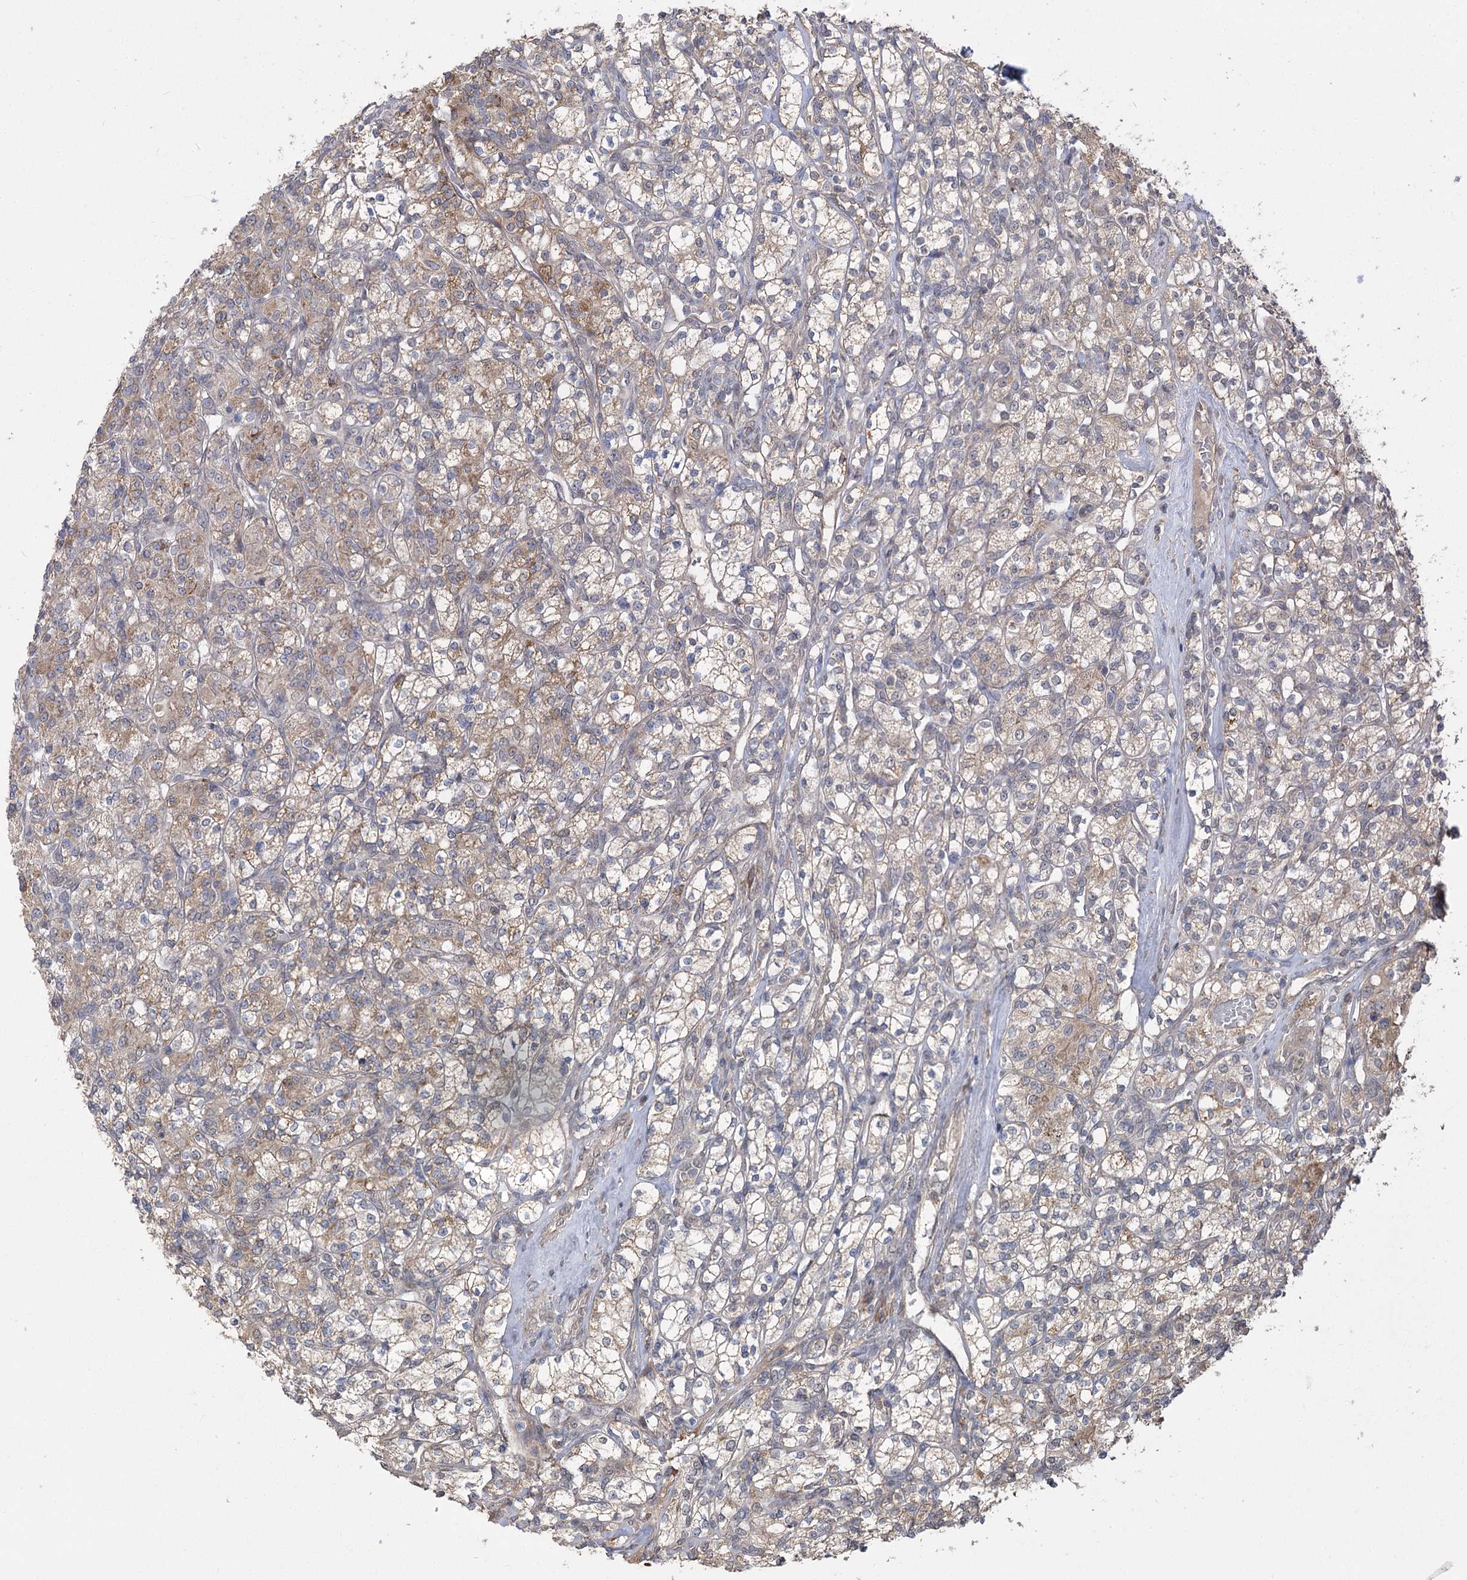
{"staining": {"intensity": "moderate", "quantity": ">75%", "location": "cytoplasmic/membranous"}, "tissue": "renal cancer", "cell_type": "Tumor cells", "image_type": "cancer", "snomed": [{"axis": "morphology", "description": "Adenocarcinoma, NOS"}, {"axis": "topography", "description": "Kidney"}], "caption": "High-power microscopy captured an immunohistochemistry image of renal cancer, revealing moderate cytoplasmic/membranous positivity in approximately >75% of tumor cells.", "gene": "TENM2", "patient": {"sex": "male", "age": 77}}